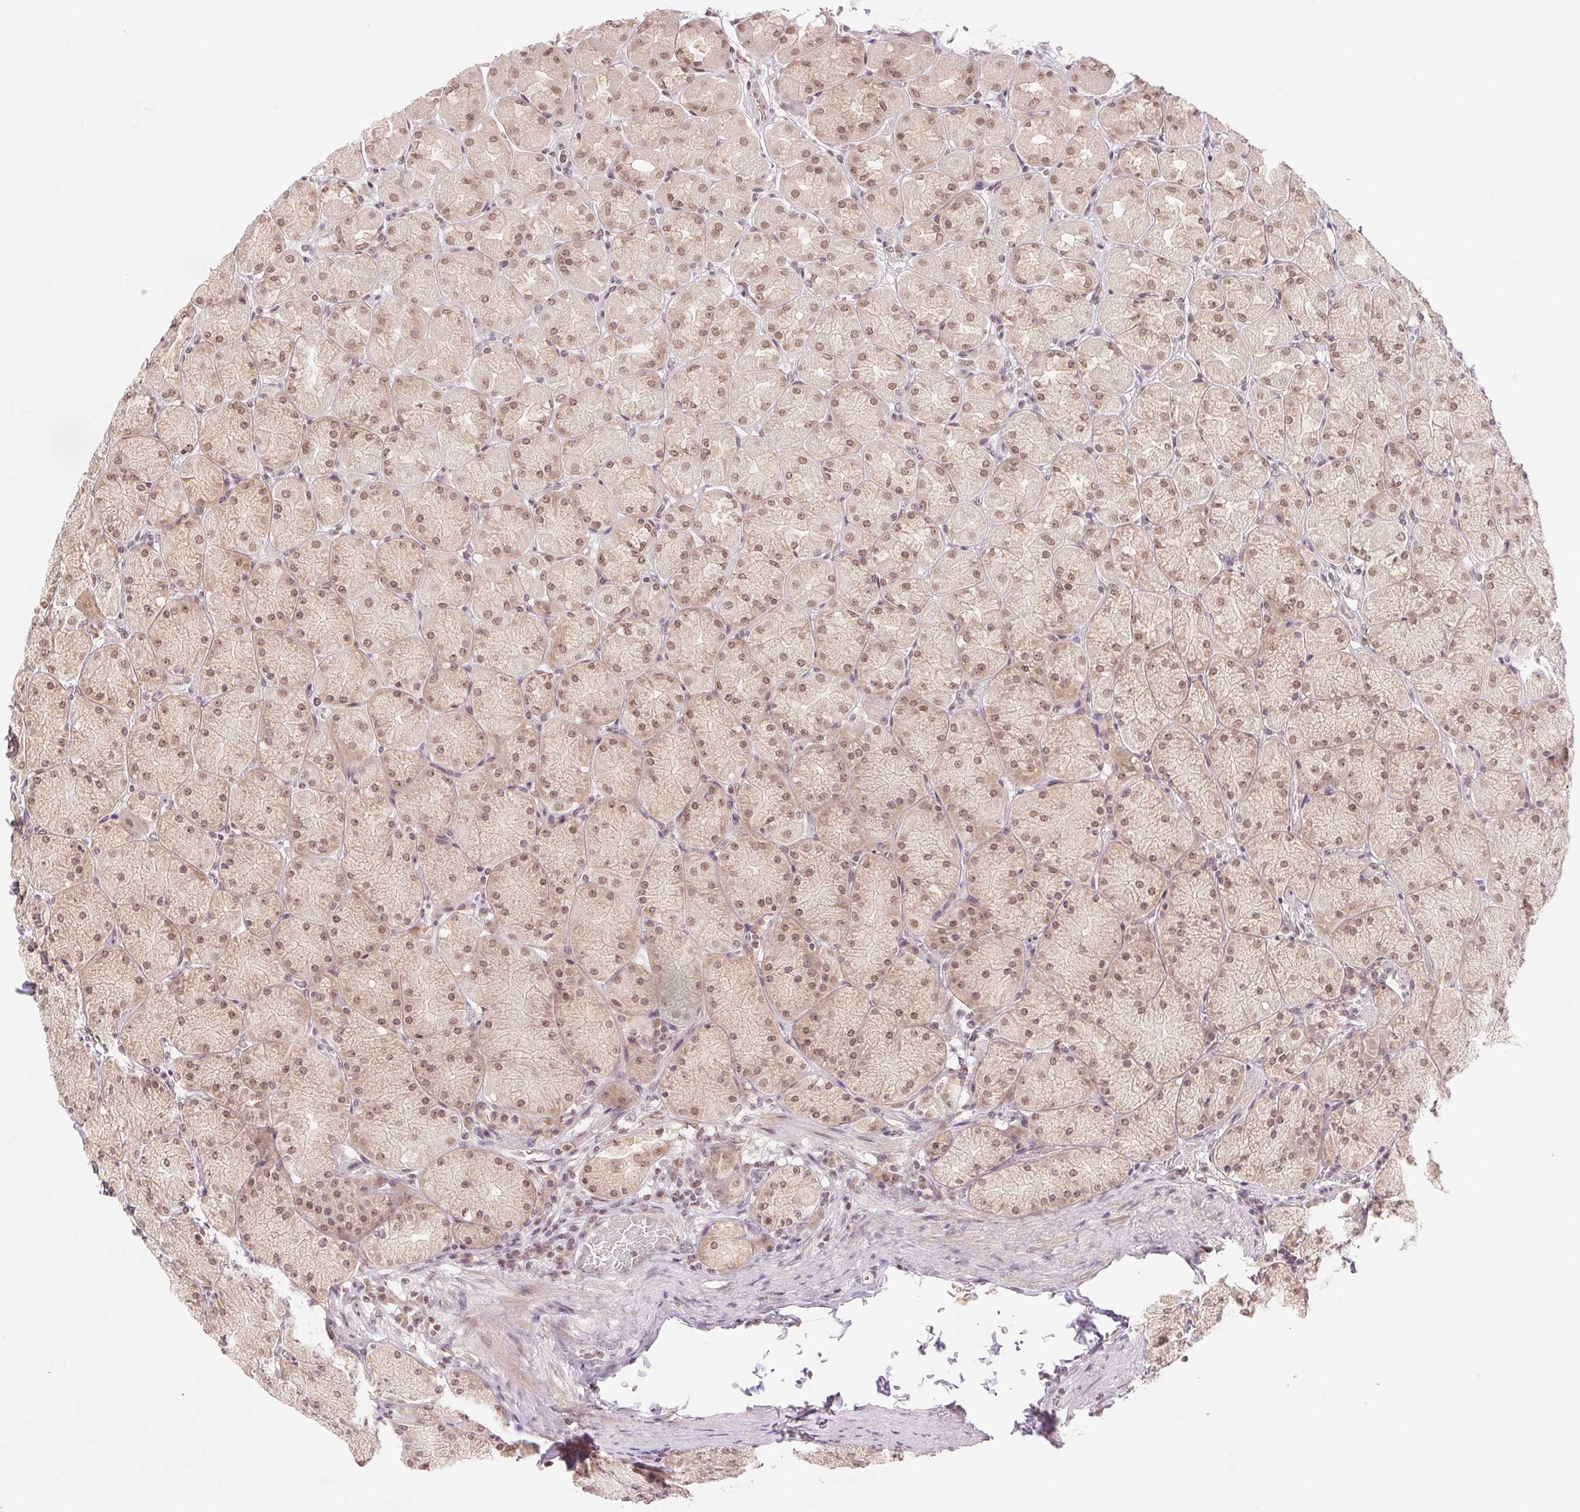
{"staining": {"intensity": "moderate", "quantity": ">75%", "location": "nuclear"}, "tissue": "stomach", "cell_type": "Glandular cells", "image_type": "normal", "snomed": [{"axis": "morphology", "description": "Normal tissue, NOS"}, {"axis": "topography", "description": "Stomach, upper"}], "caption": "Stomach was stained to show a protein in brown. There is medium levels of moderate nuclear staining in about >75% of glandular cells. Using DAB (3,3'-diaminobenzidine) (brown) and hematoxylin (blue) stains, captured at high magnification using brightfield microscopy.", "gene": "DEK", "patient": {"sex": "female", "age": 56}}